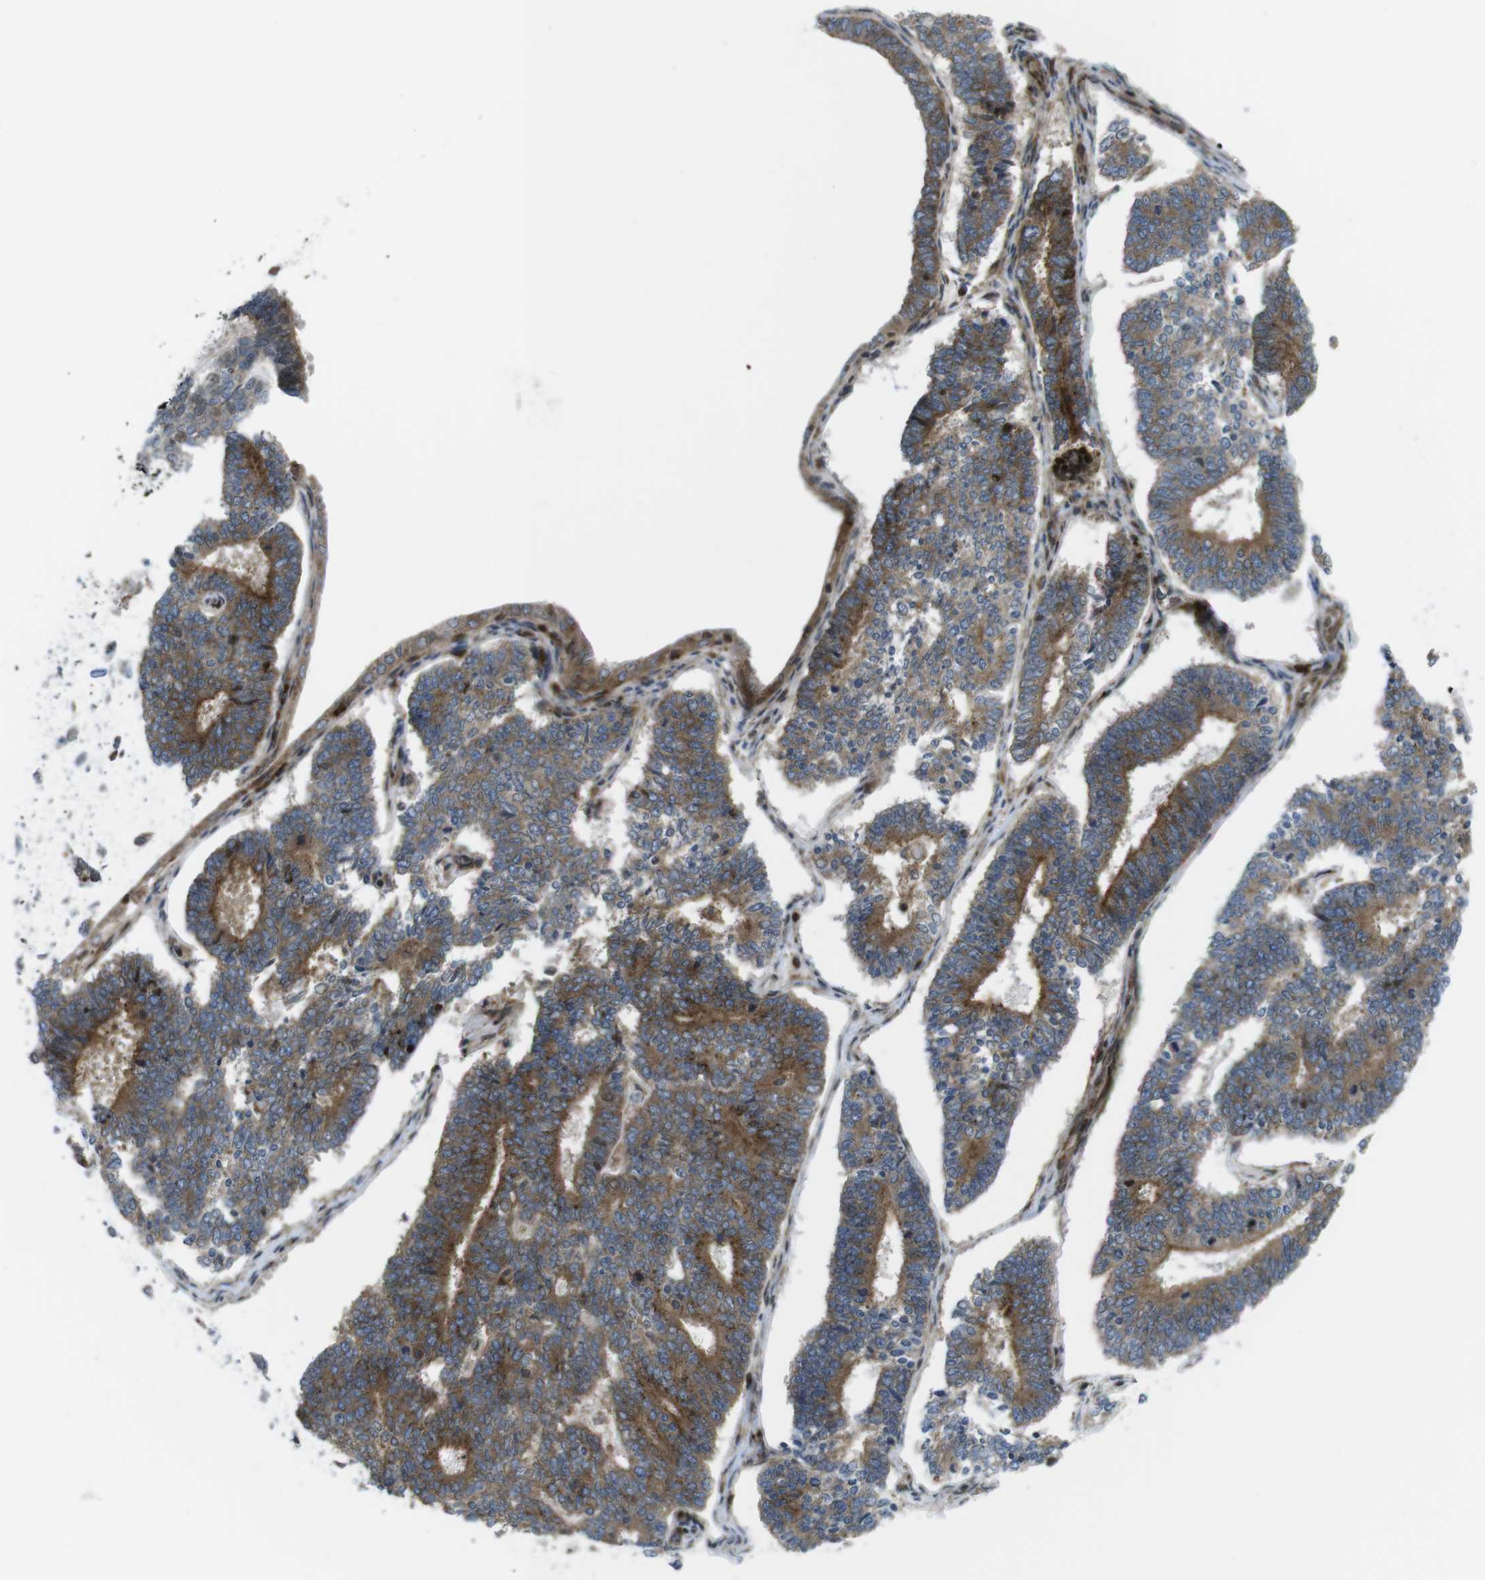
{"staining": {"intensity": "moderate", "quantity": ">75%", "location": "cytoplasmic/membranous"}, "tissue": "endometrial cancer", "cell_type": "Tumor cells", "image_type": "cancer", "snomed": [{"axis": "morphology", "description": "Adenocarcinoma, NOS"}, {"axis": "topography", "description": "Endometrium"}], "caption": "Endometrial cancer (adenocarcinoma) stained with DAB IHC shows medium levels of moderate cytoplasmic/membranous positivity in about >75% of tumor cells.", "gene": "CUL7", "patient": {"sex": "female", "age": 70}}